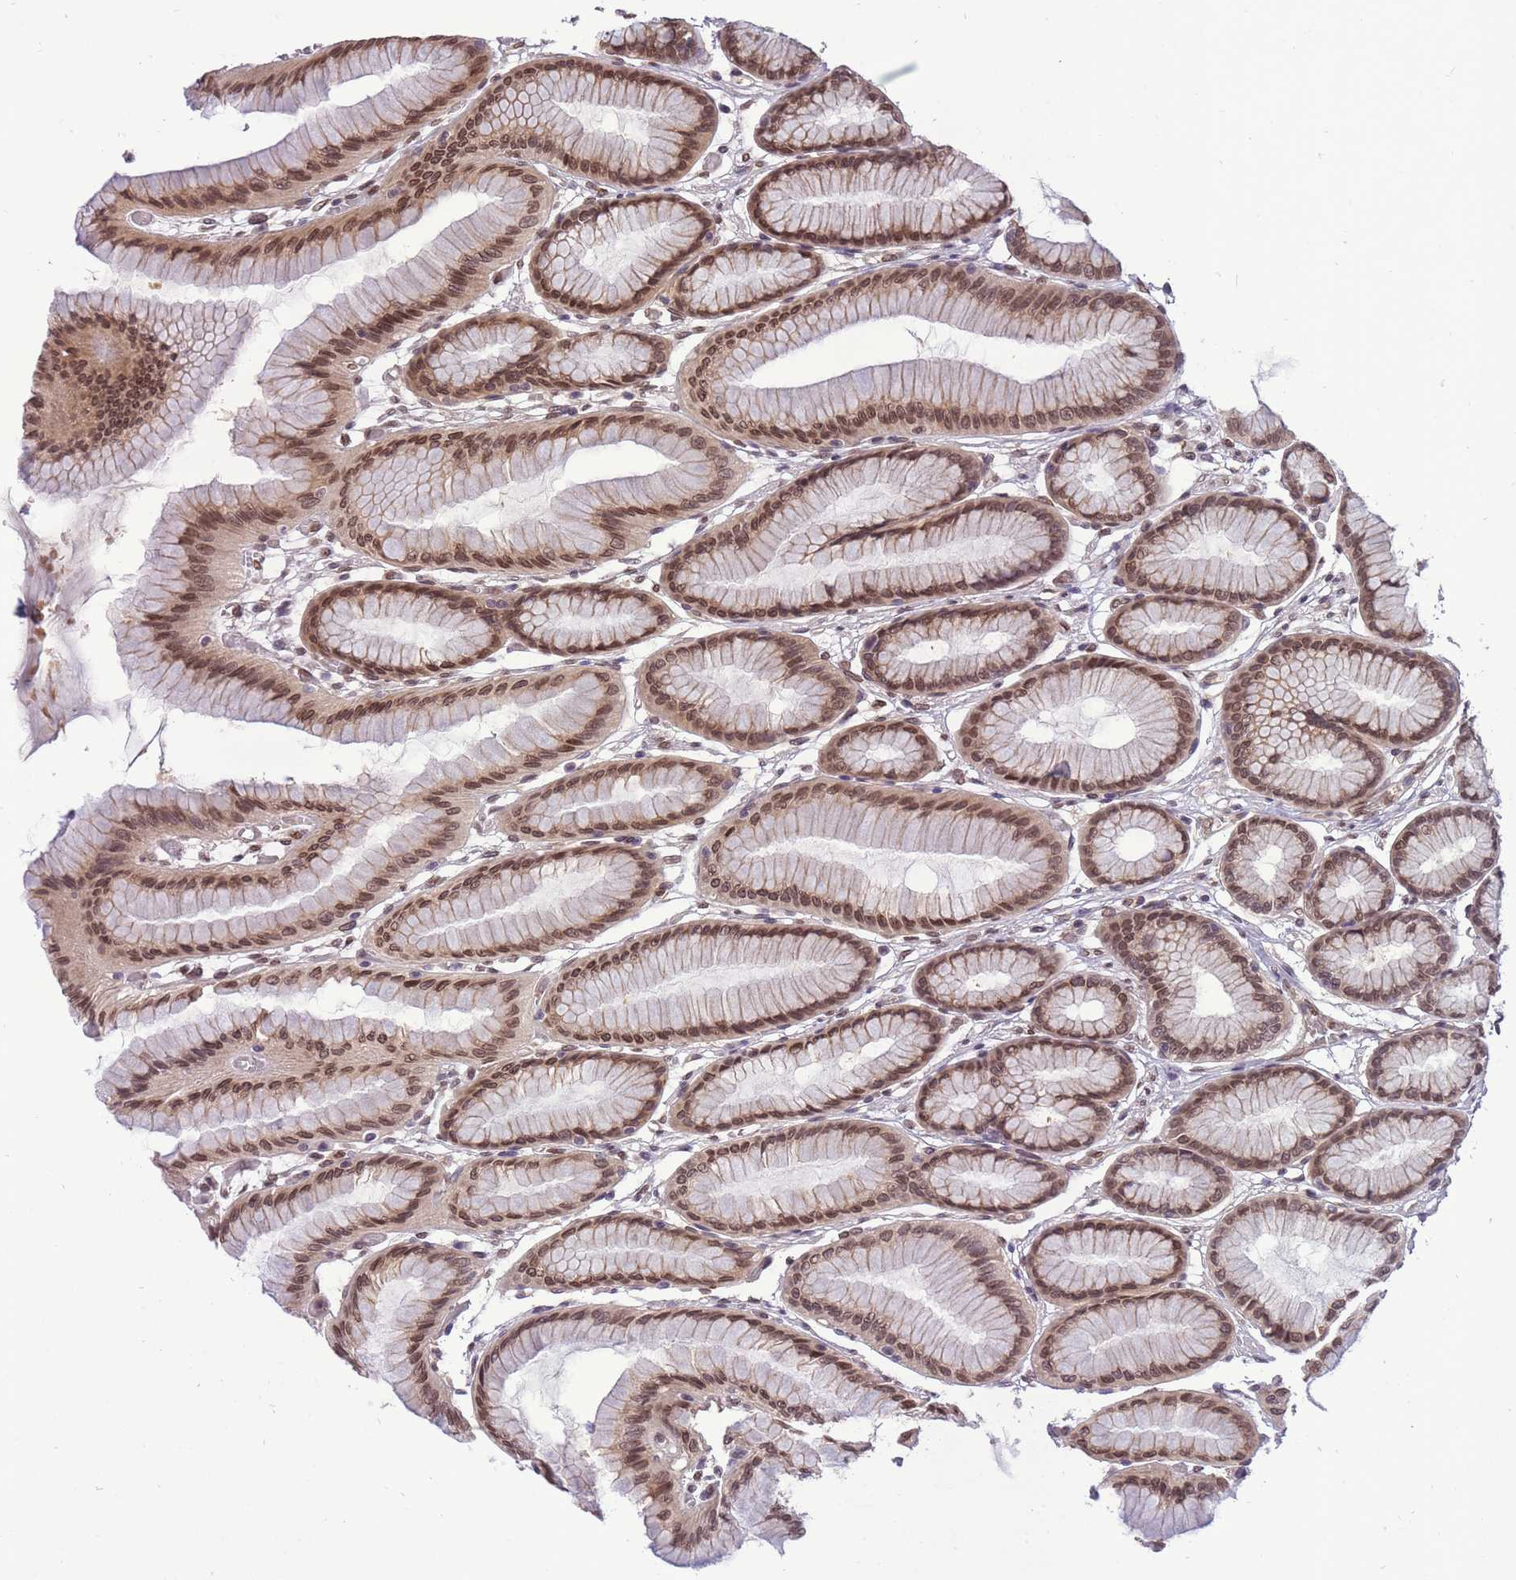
{"staining": {"intensity": "moderate", "quantity": ">75%", "location": "cytoplasmic/membranous,nuclear"}, "tissue": "stomach", "cell_type": "Glandular cells", "image_type": "normal", "snomed": [{"axis": "morphology", "description": "Normal tissue, NOS"}, {"axis": "morphology", "description": "Adenocarcinoma, NOS"}, {"axis": "morphology", "description": "Adenocarcinoma, High grade"}, {"axis": "topography", "description": "Stomach, upper"}, {"axis": "topography", "description": "Stomach"}], "caption": "An image of human stomach stained for a protein reveals moderate cytoplasmic/membranous,nuclear brown staining in glandular cells.", "gene": "CDIP1", "patient": {"sex": "female", "age": 65}}